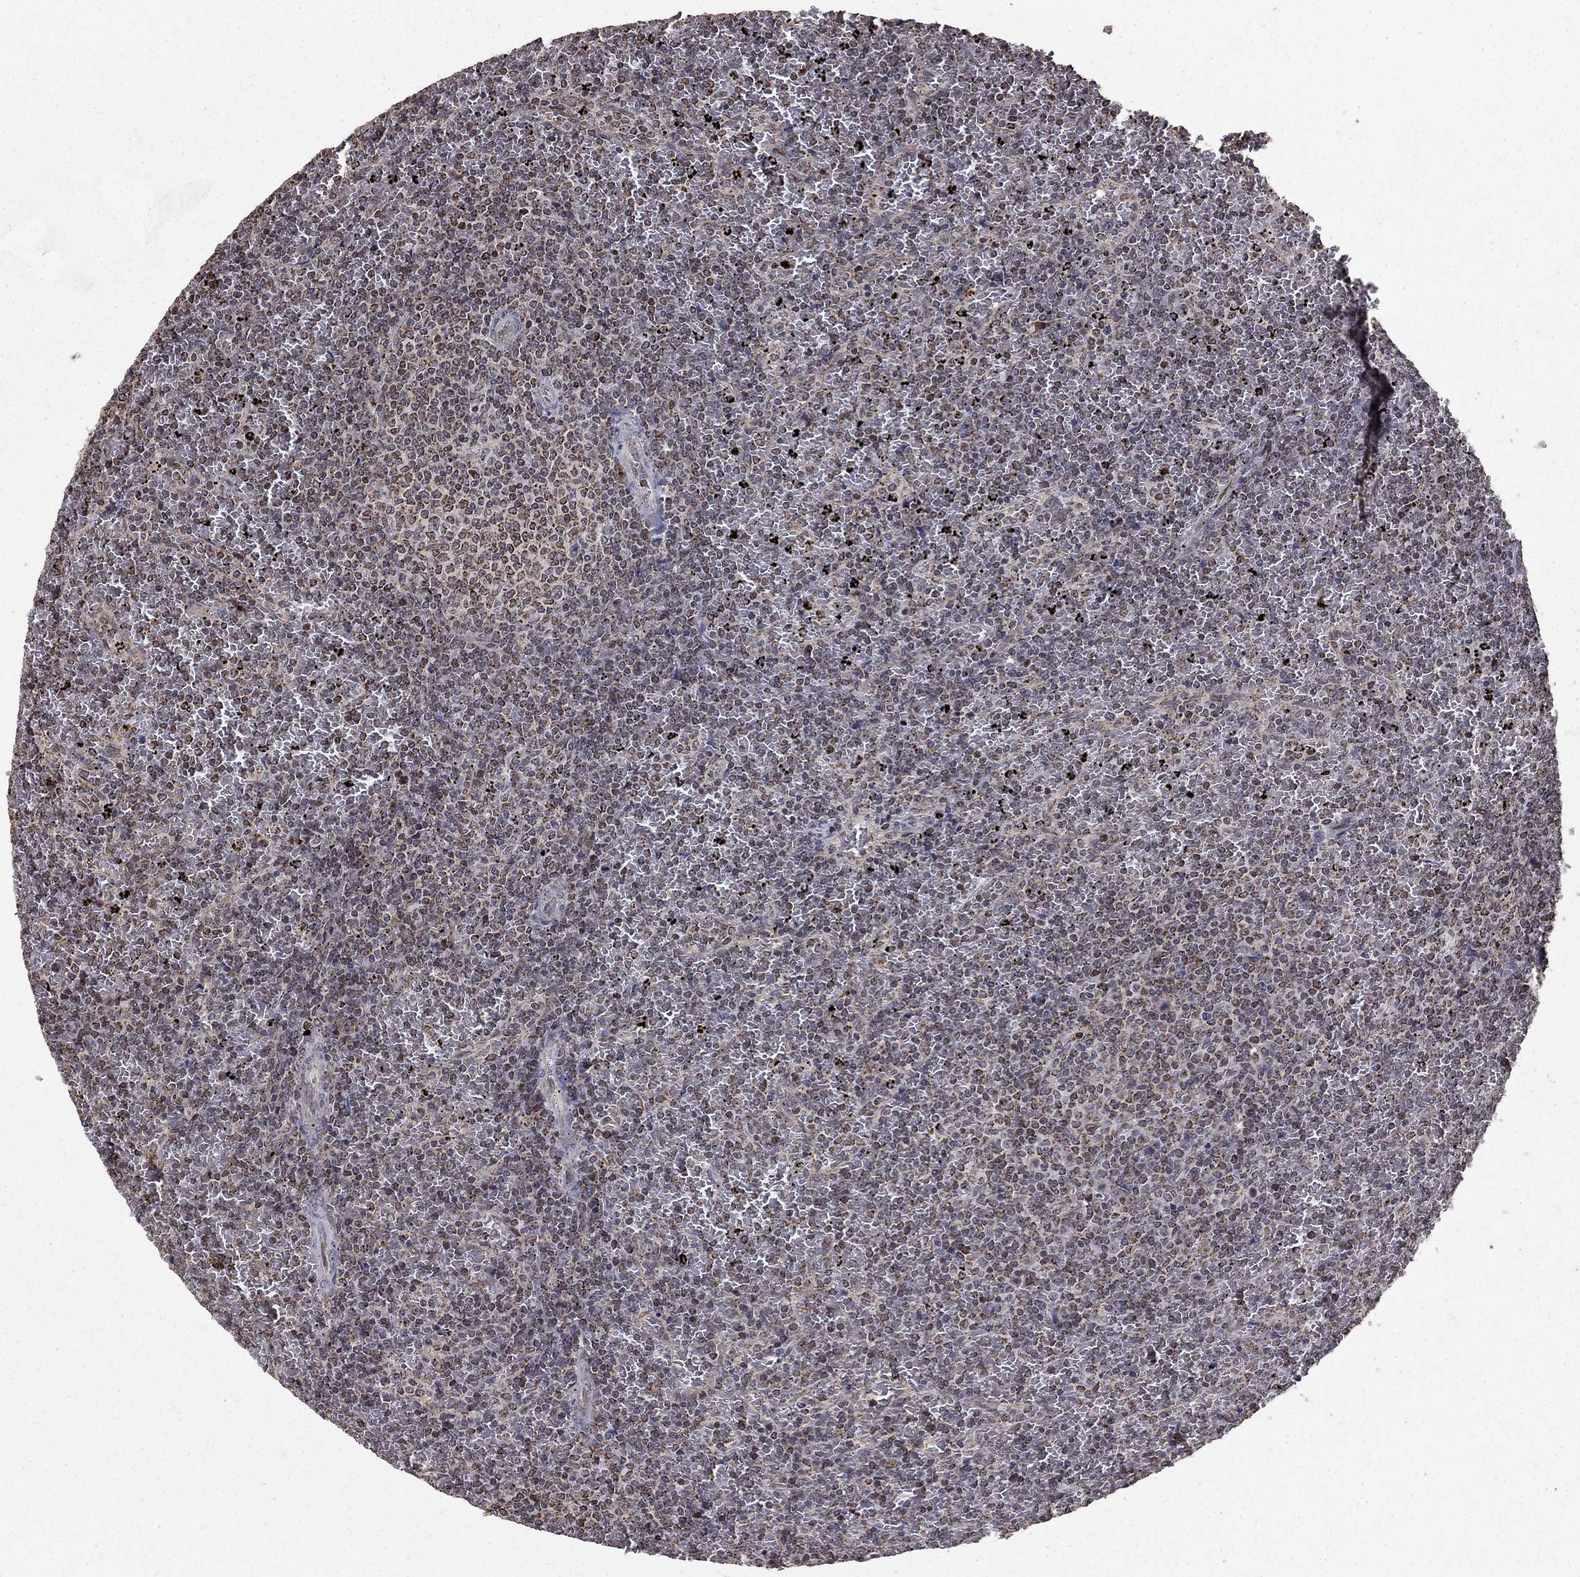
{"staining": {"intensity": "moderate", "quantity": "<25%", "location": "cytoplasmic/membranous"}, "tissue": "lymphoma", "cell_type": "Tumor cells", "image_type": "cancer", "snomed": [{"axis": "morphology", "description": "Malignant lymphoma, non-Hodgkin's type, Low grade"}, {"axis": "topography", "description": "Spleen"}], "caption": "DAB (3,3'-diaminobenzidine) immunohistochemical staining of lymphoma shows moderate cytoplasmic/membranous protein staining in approximately <25% of tumor cells.", "gene": "ACOT13", "patient": {"sex": "female", "age": 77}}